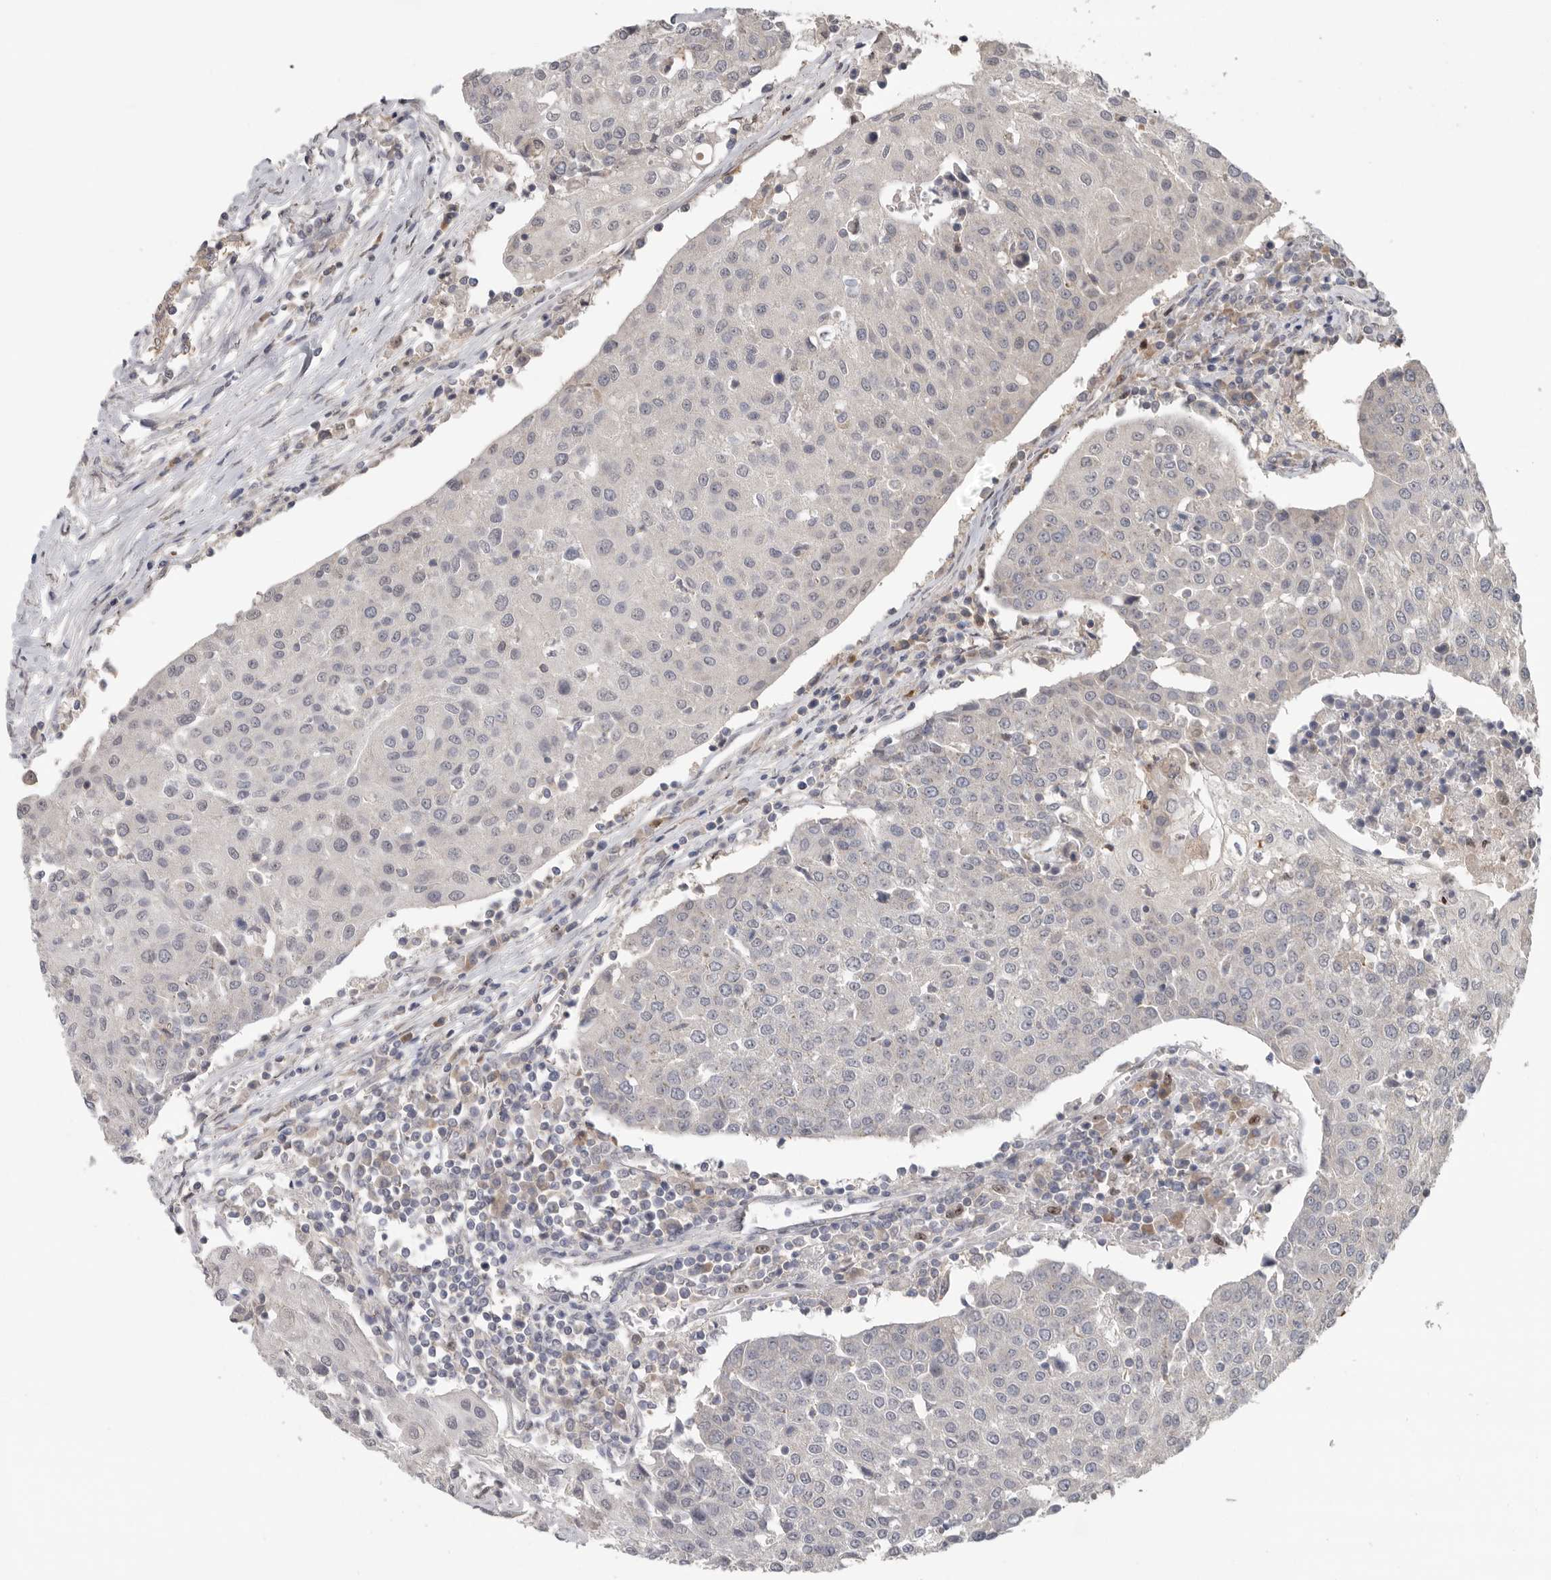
{"staining": {"intensity": "negative", "quantity": "none", "location": "none"}, "tissue": "urothelial cancer", "cell_type": "Tumor cells", "image_type": "cancer", "snomed": [{"axis": "morphology", "description": "Urothelial carcinoma, High grade"}, {"axis": "topography", "description": "Urinary bladder"}], "caption": "A micrograph of high-grade urothelial carcinoma stained for a protein shows no brown staining in tumor cells.", "gene": "KLK5", "patient": {"sex": "female", "age": 85}}